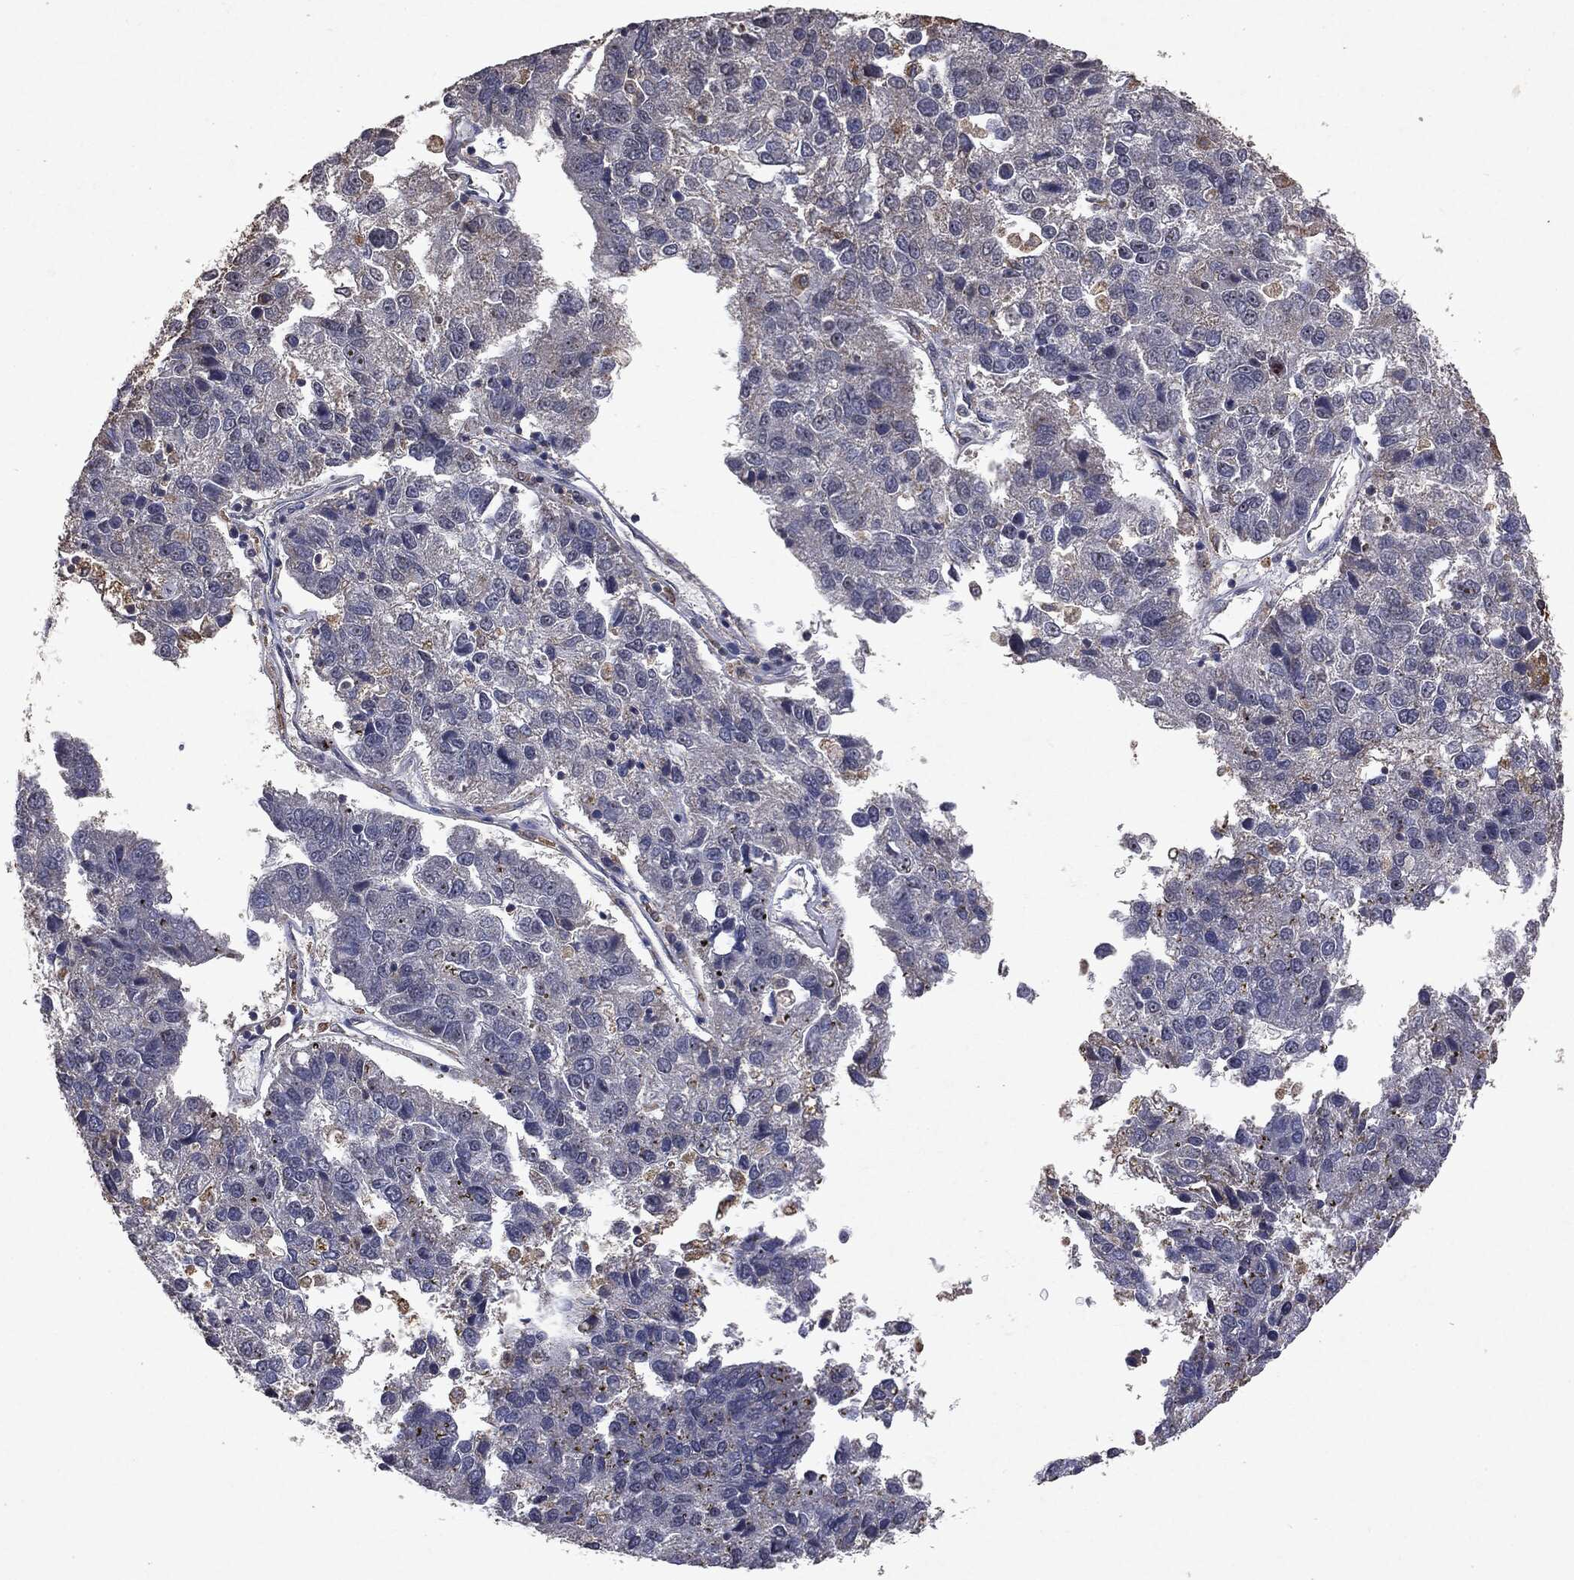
{"staining": {"intensity": "negative", "quantity": "none", "location": "none"}, "tissue": "pancreatic cancer", "cell_type": "Tumor cells", "image_type": "cancer", "snomed": [{"axis": "morphology", "description": "Adenocarcinoma, NOS"}, {"axis": "topography", "description": "Pancreas"}], "caption": "DAB (3,3'-diaminobenzidine) immunohistochemical staining of pancreatic cancer (adenocarcinoma) shows no significant positivity in tumor cells.", "gene": "PTEN", "patient": {"sex": "female", "age": 61}}